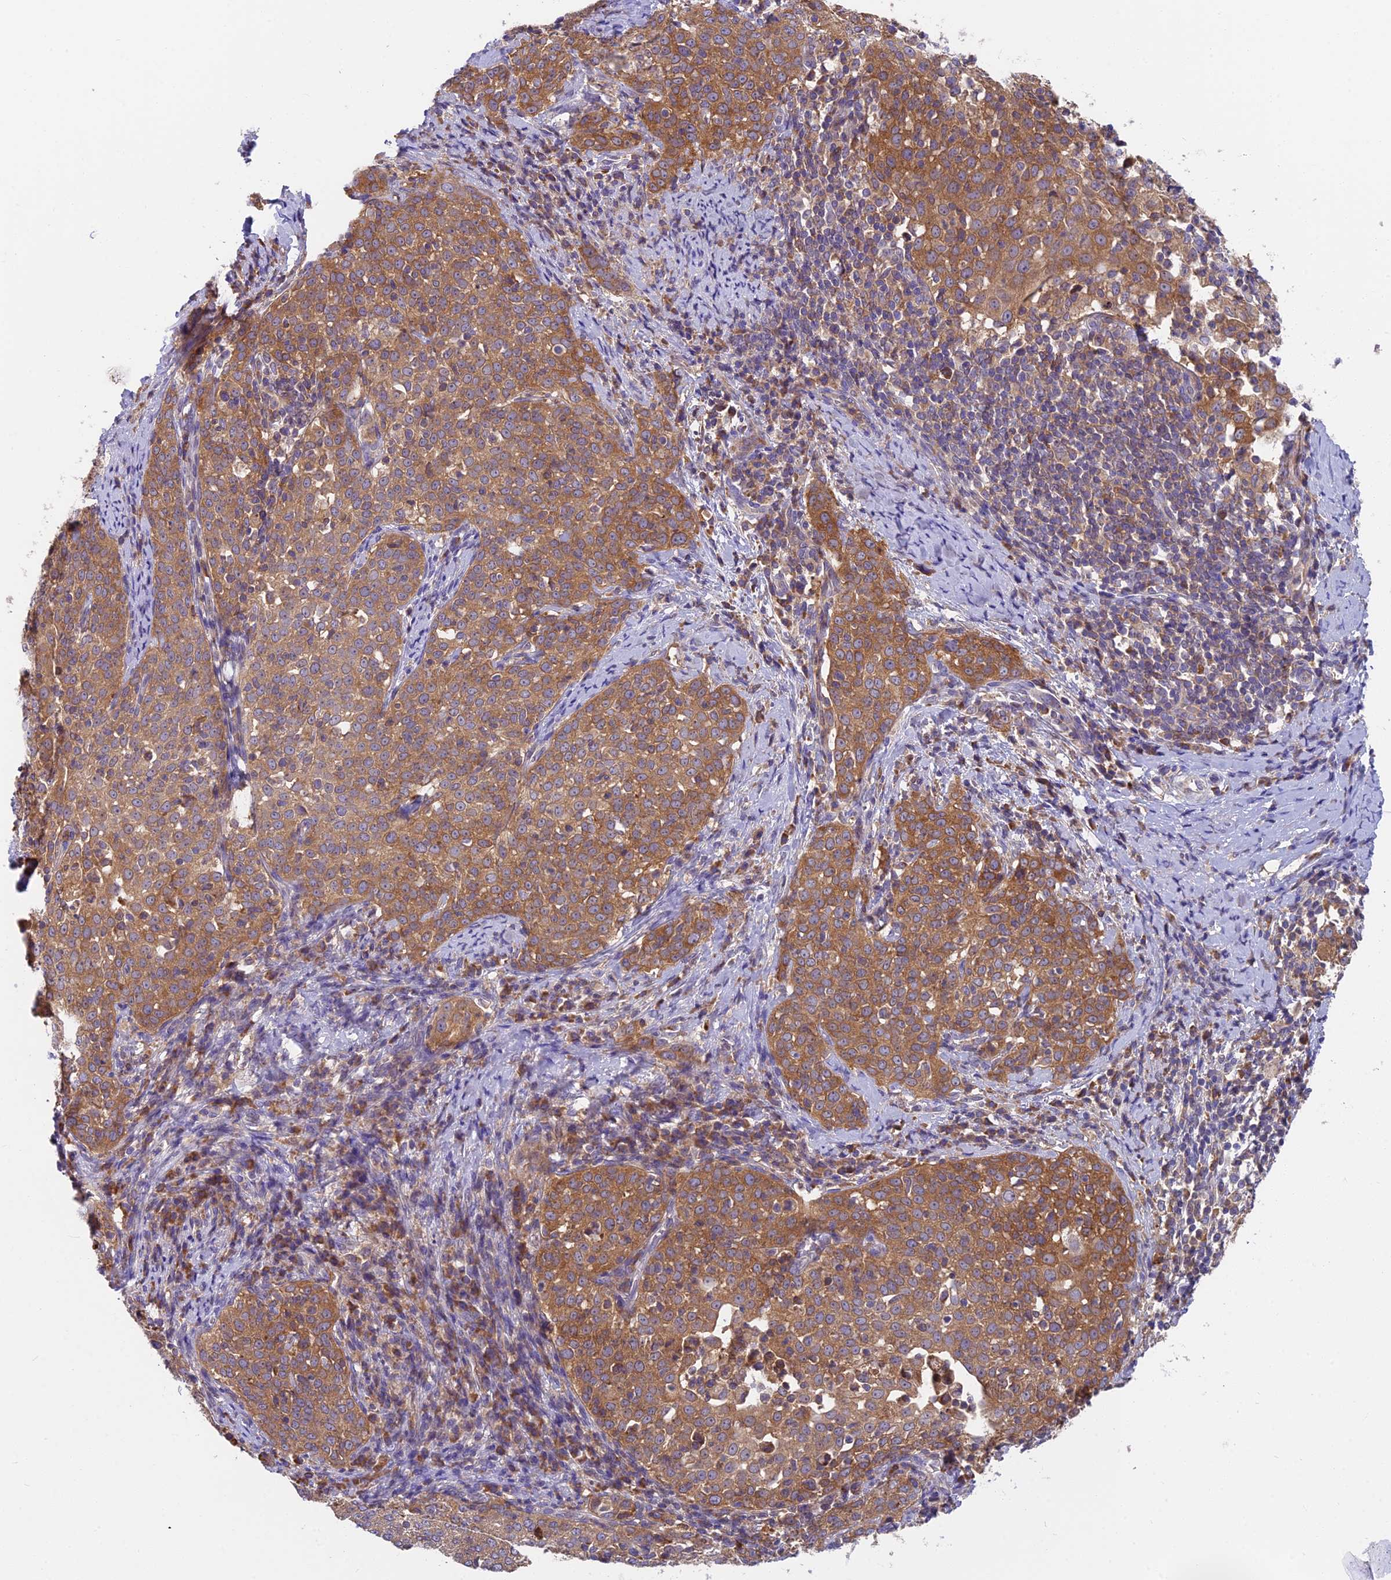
{"staining": {"intensity": "moderate", "quantity": ">75%", "location": "cytoplasmic/membranous"}, "tissue": "cervical cancer", "cell_type": "Tumor cells", "image_type": "cancer", "snomed": [{"axis": "morphology", "description": "Squamous cell carcinoma, NOS"}, {"axis": "topography", "description": "Cervix"}], "caption": "There is medium levels of moderate cytoplasmic/membranous staining in tumor cells of cervical cancer, as demonstrated by immunohistochemical staining (brown color).", "gene": "IPO5", "patient": {"sex": "female", "age": 57}}